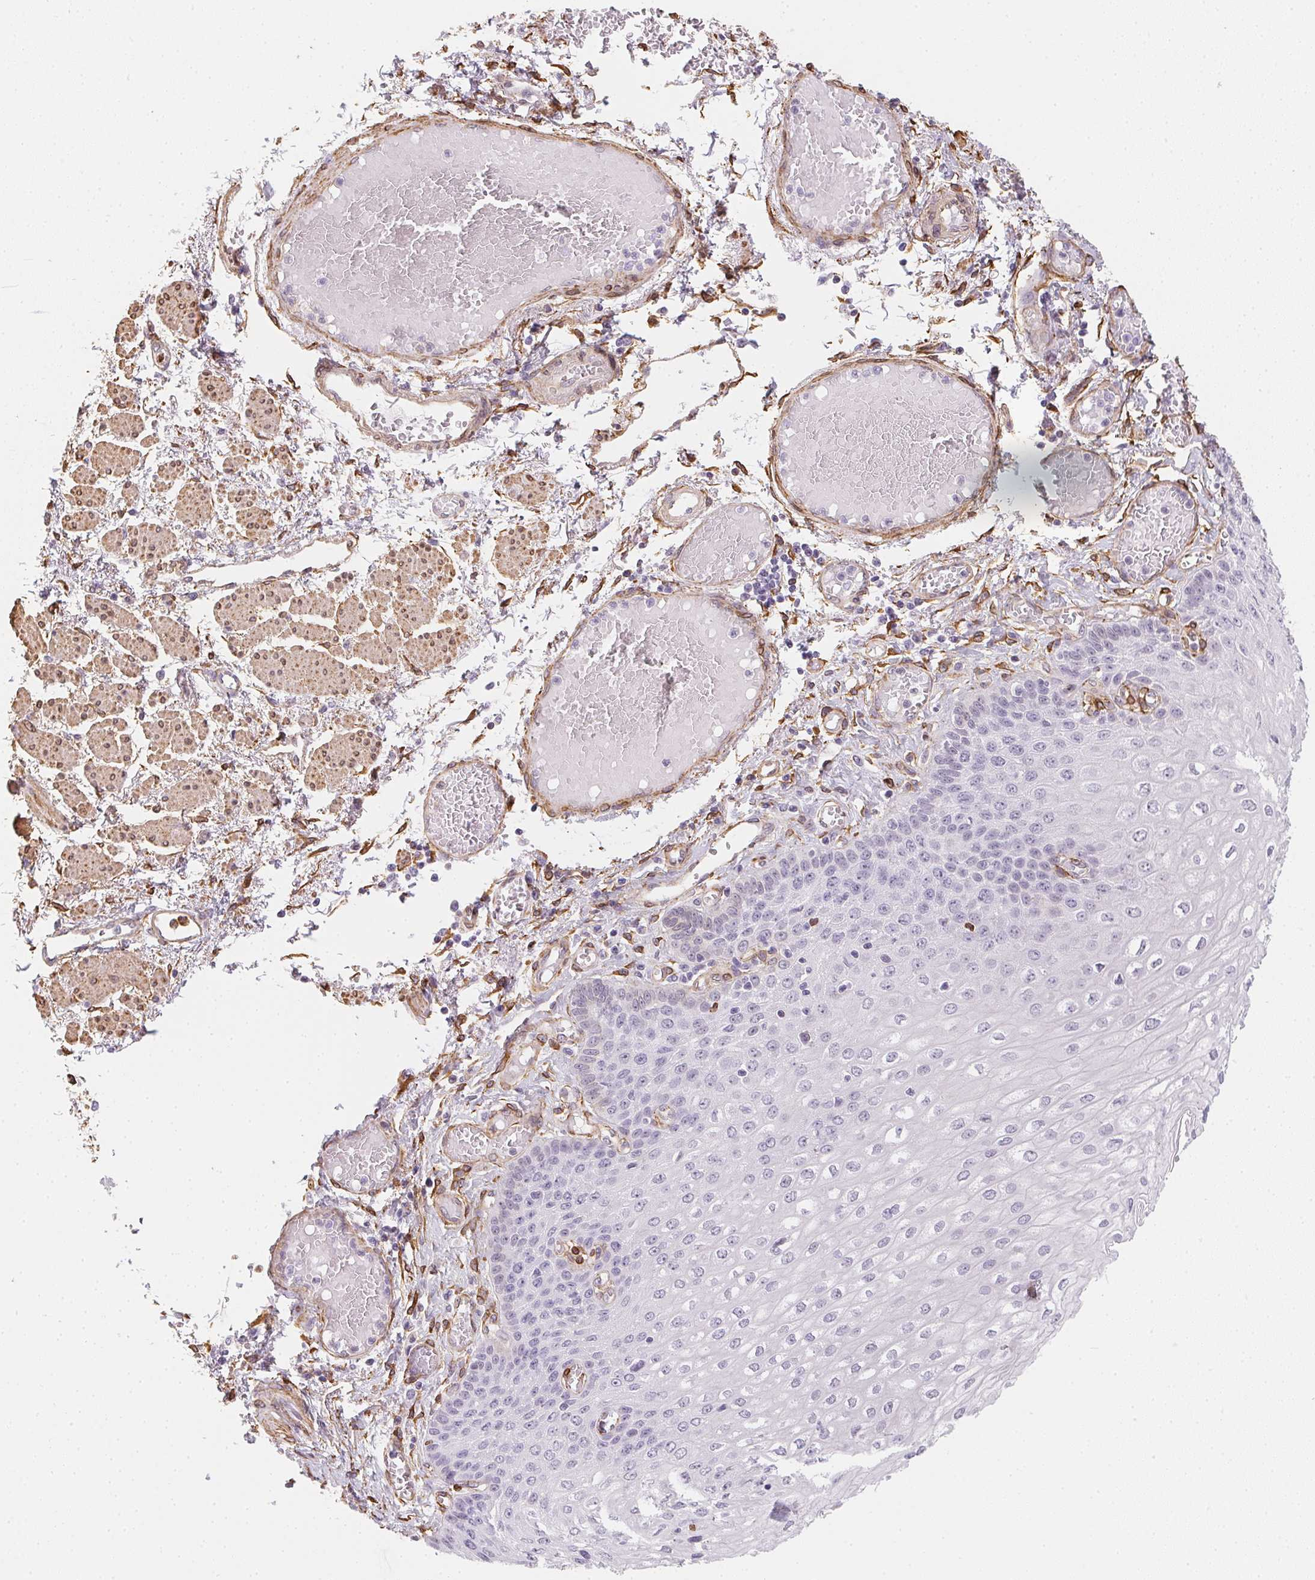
{"staining": {"intensity": "negative", "quantity": "none", "location": "none"}, "tissue": "esophagus", "cell_type": "Squamous epithelial cells", "image_type": "normal", "snomed": [{"axis": "morphology", "description": "Normal tissue, NOS"}, {"axis": "morphology", "description": "Adenocarcinoma, NOS"}, {"axis": "topography", "description": "Esophagus"}], "caption": "Immunohistochemical staining of unremarkable esophagus displays no significant expression in squamous epithelial cells. (Immunohistochemistry, brightfield microscopy, high magnification).", "gene": "RSBN1", "patient": {"sex": "male", "age": 81}}